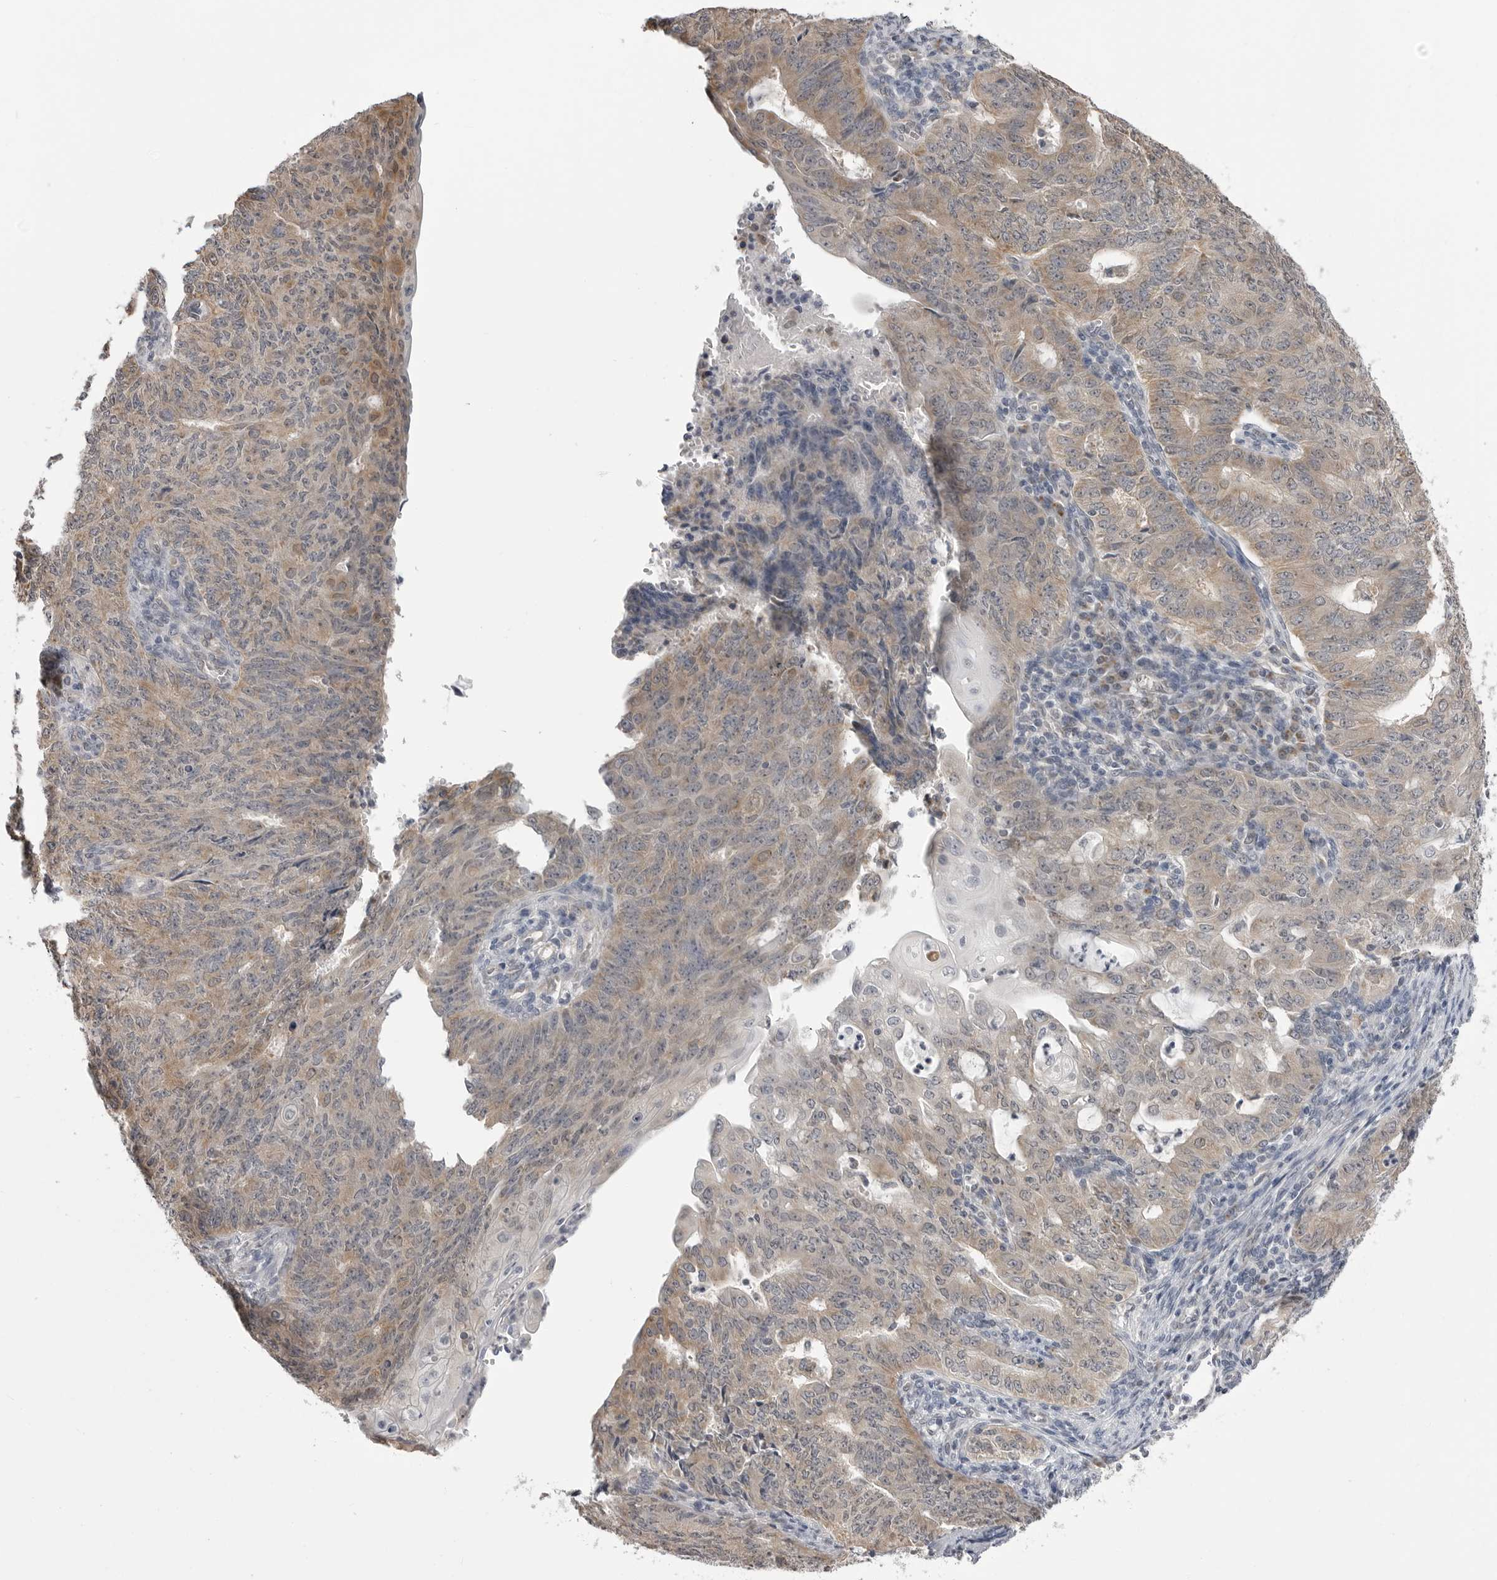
{"staining": {"intensity": "moderate", "quantity": ">75%", "location": "cytoplasmic/membranous"}, "tissue": "endometrial cancer", "cell_type": "Tumor cells", "image_type": "cancer", "snomed": [{"axis": "morphology", "description": "Adenocarcinoma, NOS"}, {"axis": "topography", "description": "Endometrium"}], "caption": "Immunohistochemical staining of human endometrial cancer displays medium levels of moderate cytoplasmic/membranous expression in about >75% of tumor cells. (DAB (3,3'-diaminobenzidine) = brown stain, brightfield microscopy at high magnification).", "gene": "FH", "patient": {"sex": "female", "age": 32}}